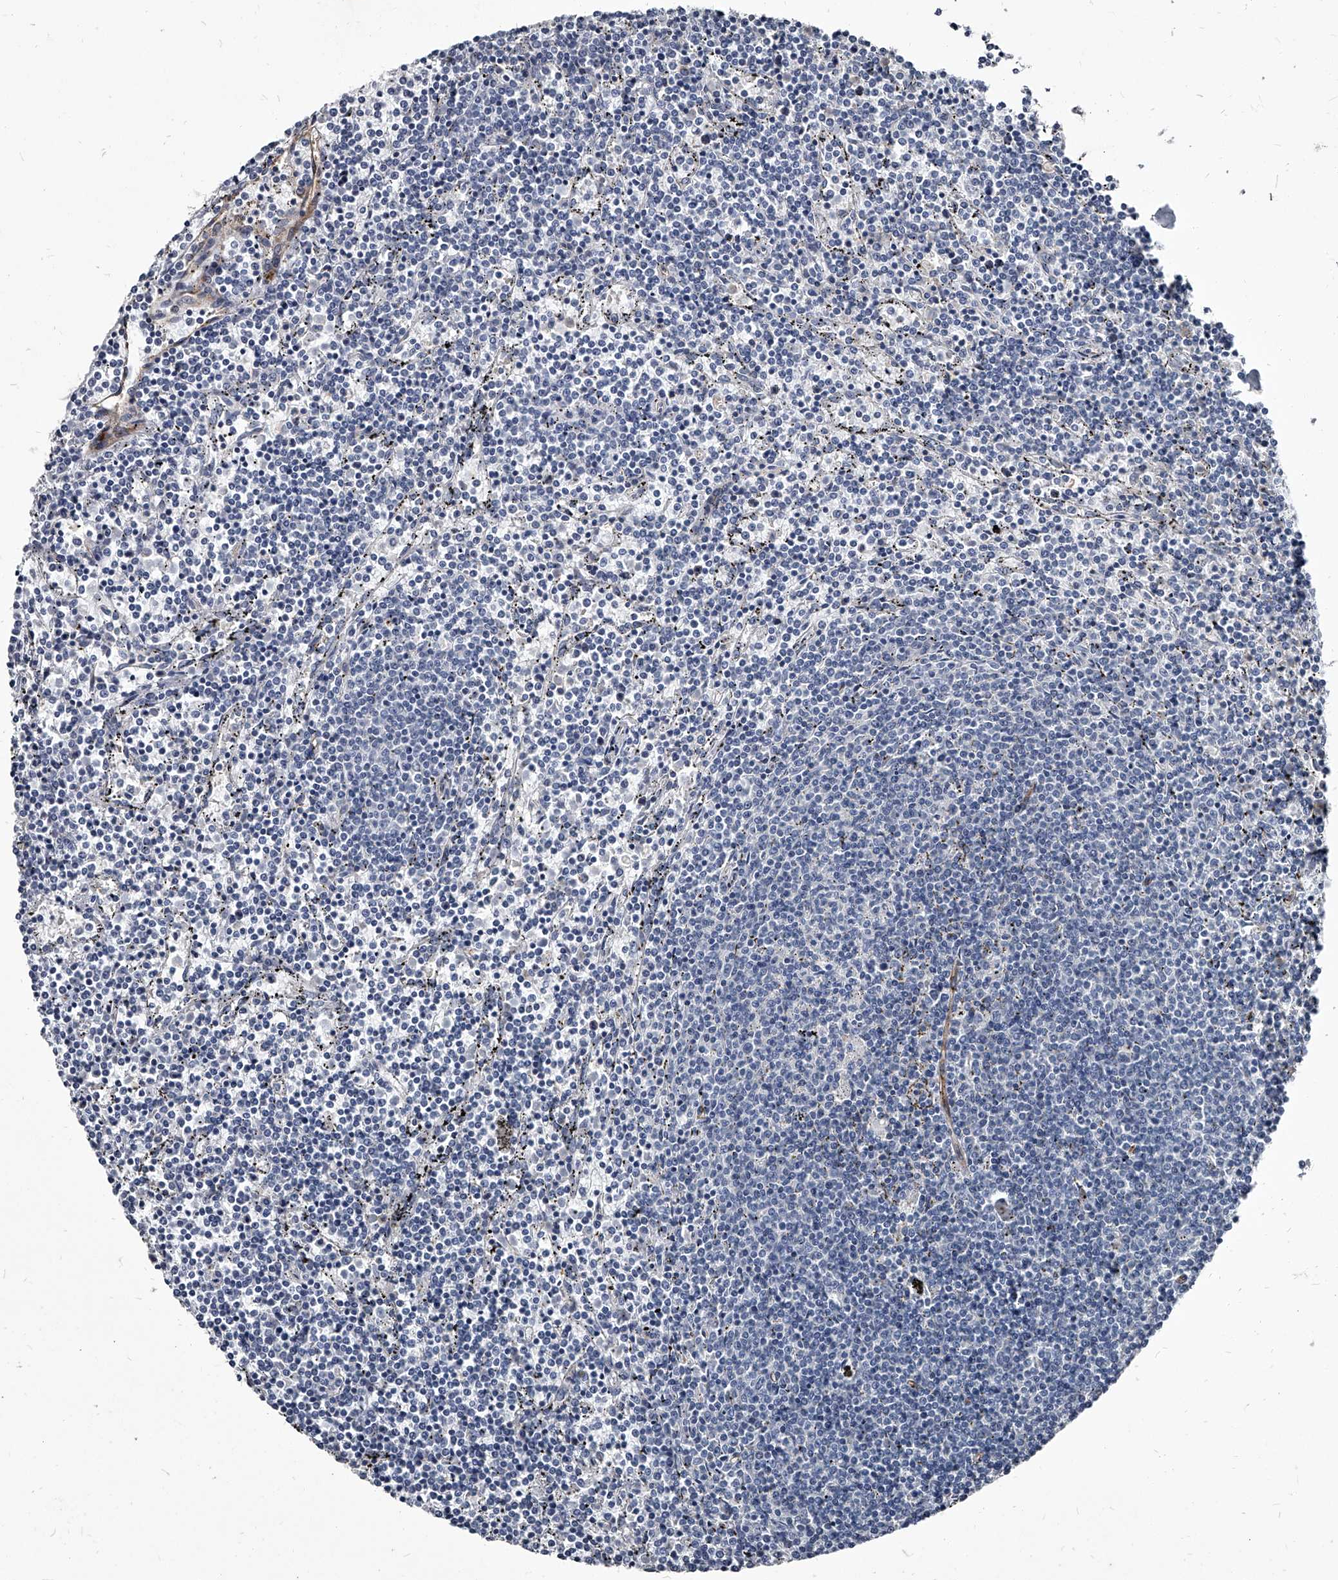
{"staining": {"intensity": "negative", "quantity": "none", "location": "none"}, "tissue": "lymphoma", "cell_type": "Tumor cells", "image_type": "cancer", "snomed": [{"axis": "morphology", "description": "Malignant lymphoma, non-Hodgkin's type, Low grade"}, {"axis": "topography", "description": "Spleen"}], "caption": "Protein analysis of lymphoma exhibits no significant expression in tumor cells.", "gene": "PGLYRP3", "patient": {"sex": "female", "age": 50}}